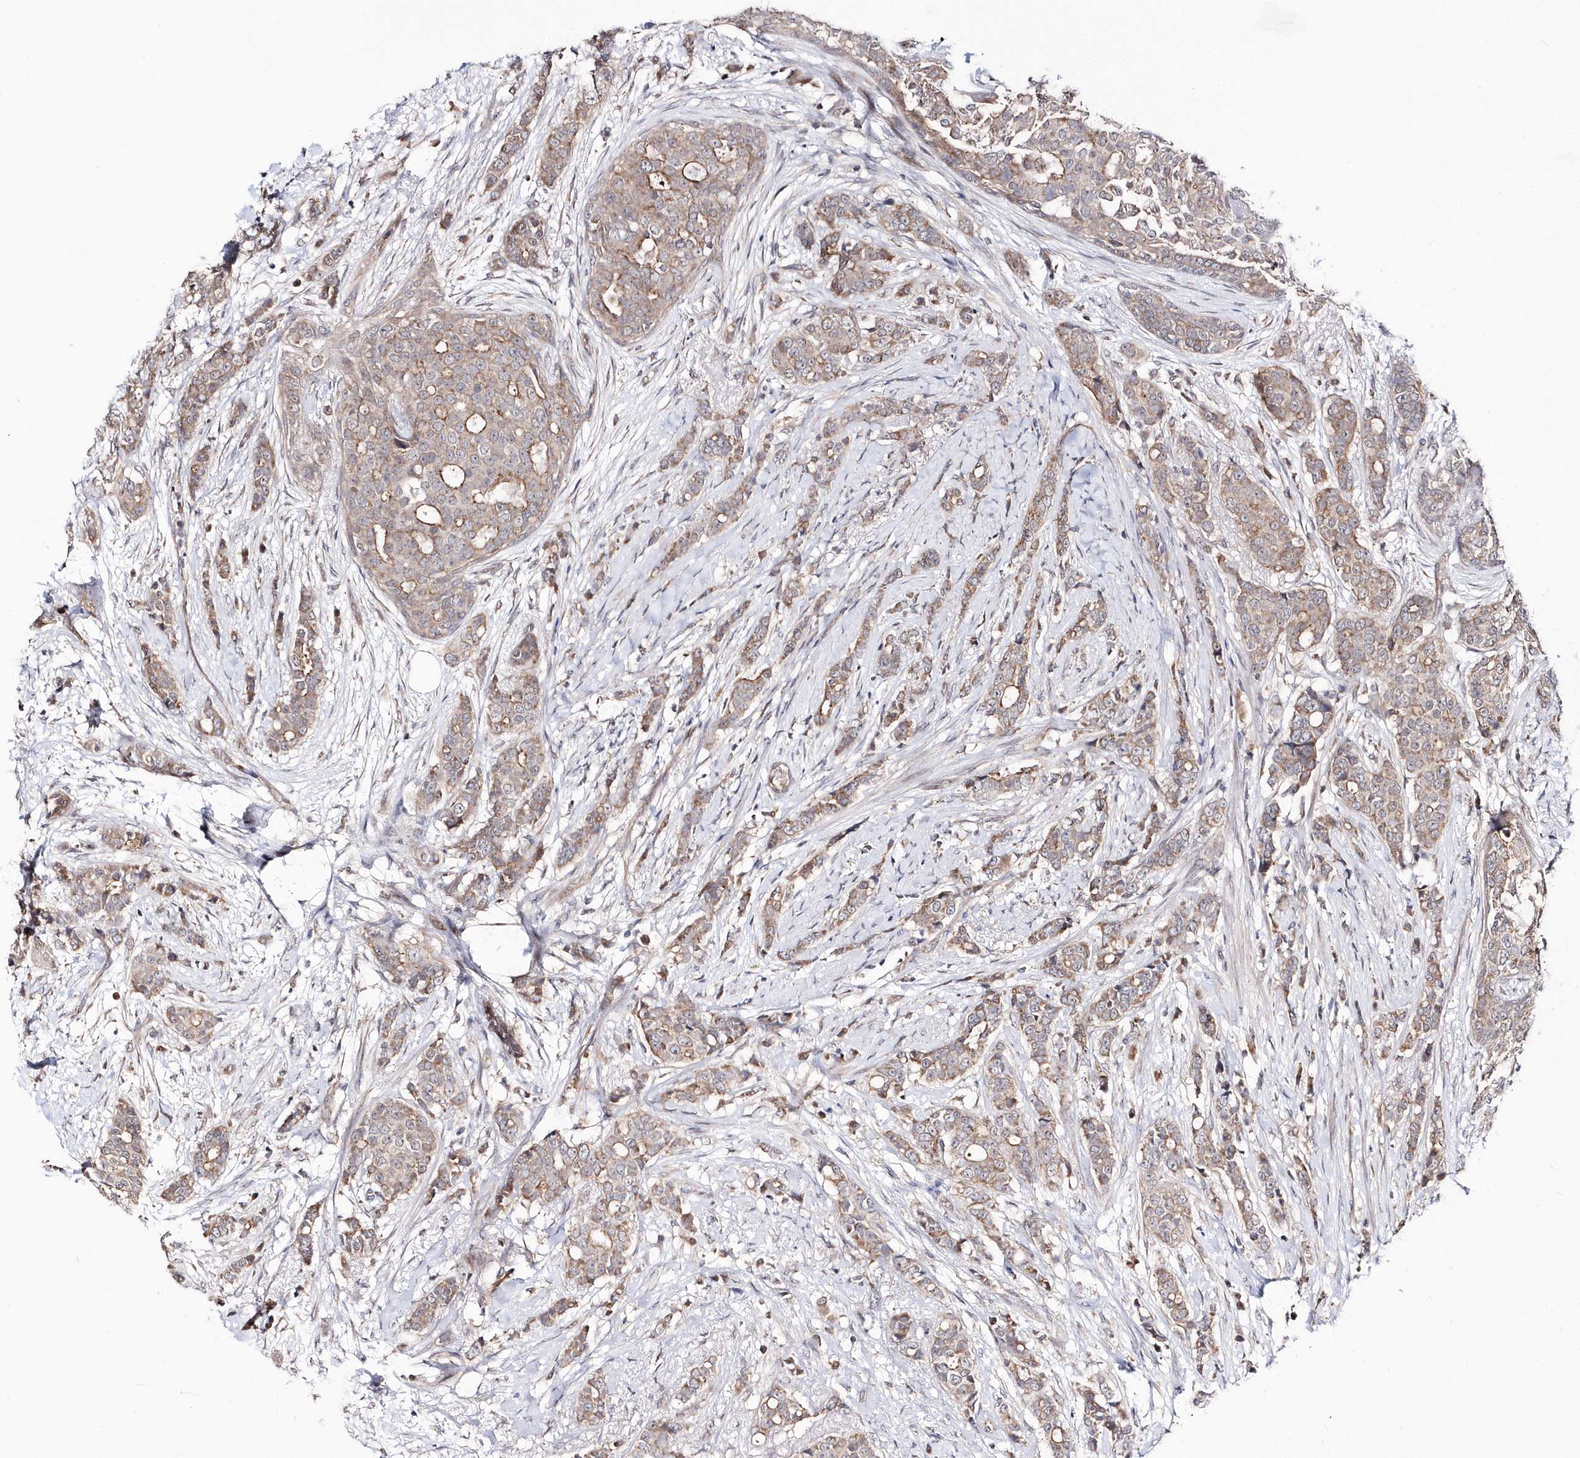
{"staining": {"intensity": "weak", "quantity": ">75%", "location": "cytoplasmic/membranous"}, "tissue": "breast cancer", "cell_type": "Tumor cells", "image_type": "cancer", "snomed": [{"axis": "morphology", "description": "Lobular carcinoma"}, {"axis": "topography", "description": "Breast"}], "caption": "DAB immunohistochemical staining of human breast cancer demonstrates weak cytoplasmic/membranous protein staining in approximately >75% of tumor cells.", "gene": "DALRD3", "patient": {"sex": "female", "age": 51}}